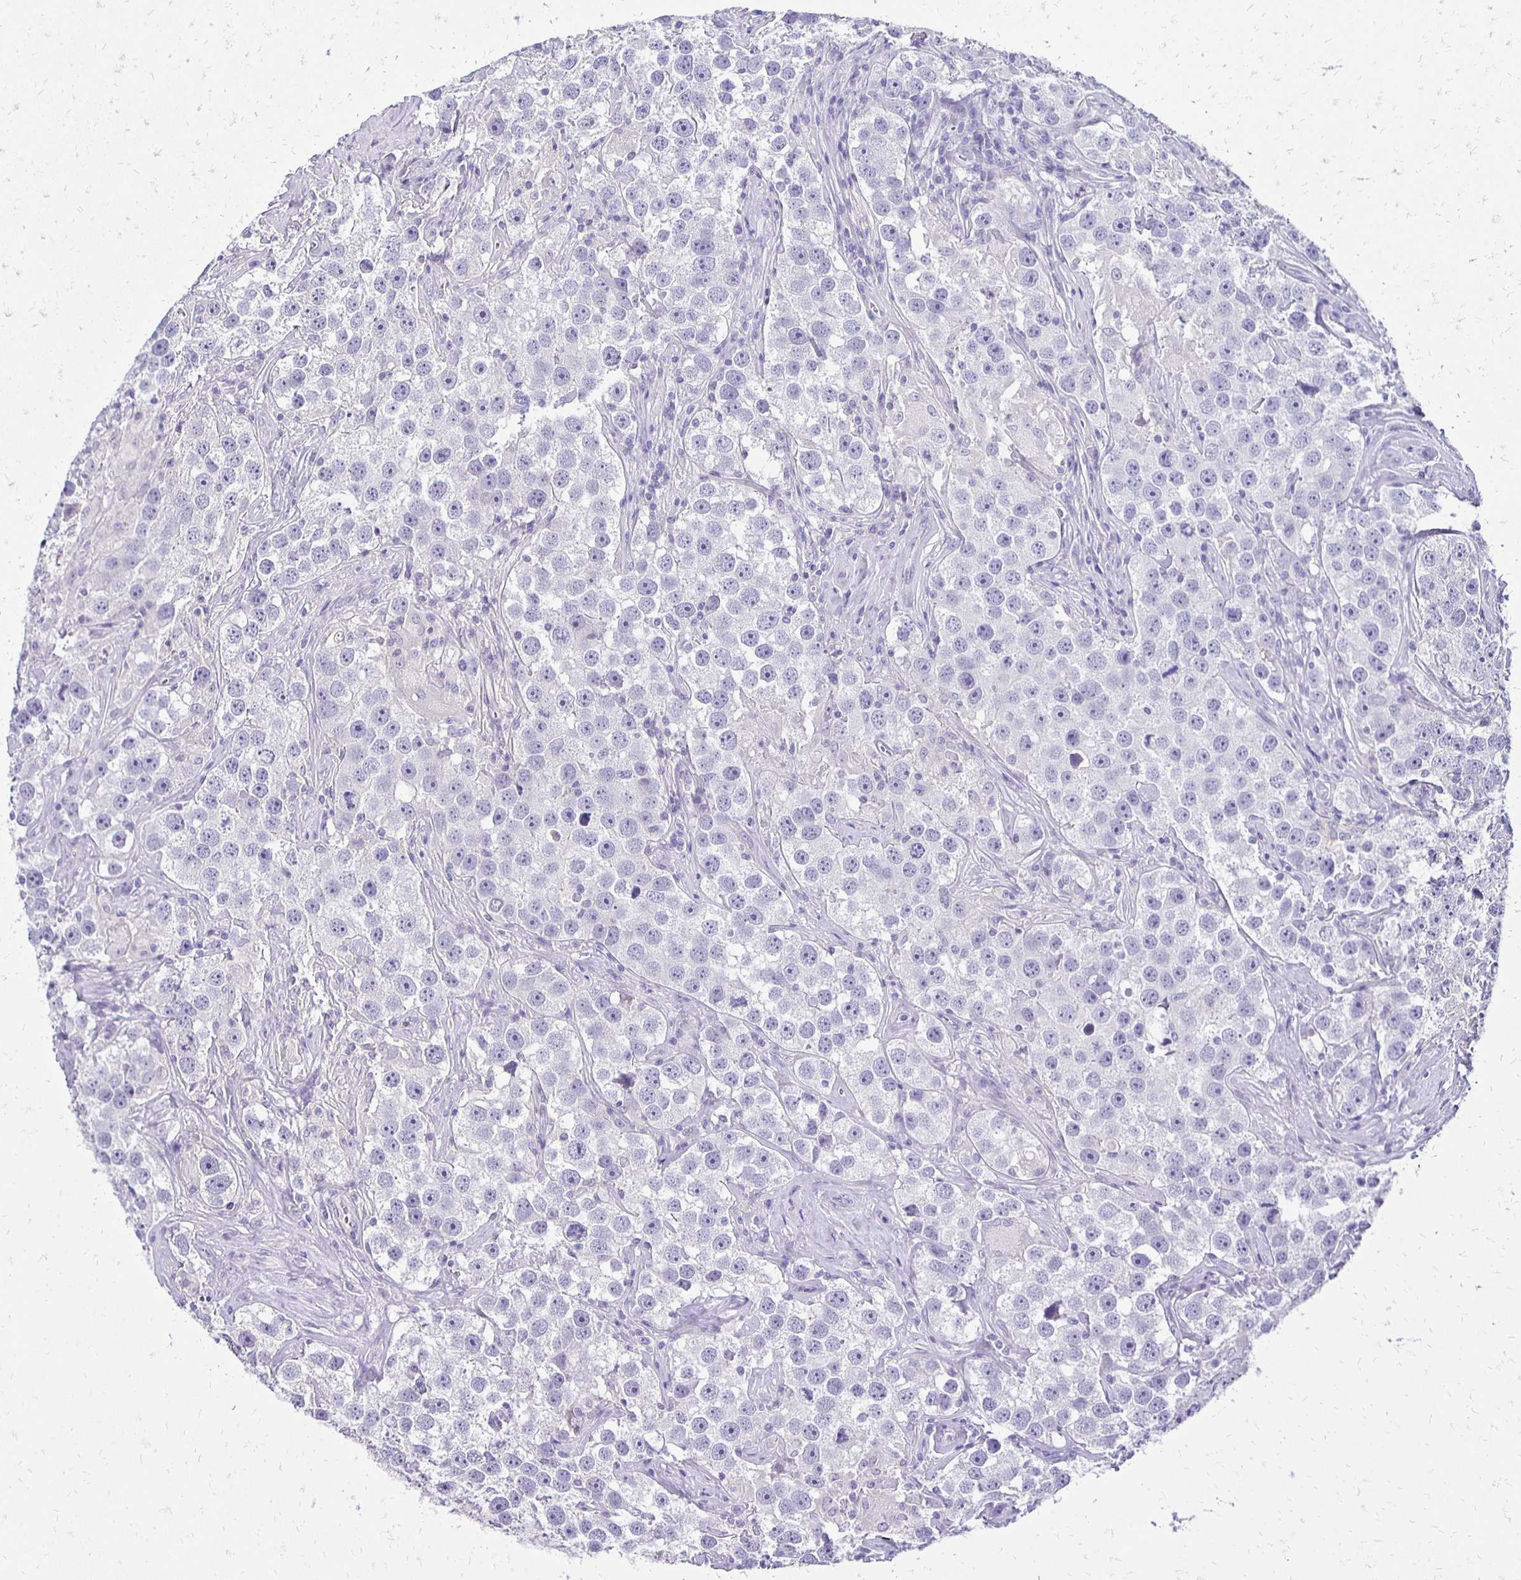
{"staining": {"intensity": "negative", "quantity": "none", "location": "none"}, "tissue": "testis cancer", "cell_type": "Tumor cells", "image_type": "cancer", "snomed": [{"axis": "morphology", "description": "Seminoma, NOS"}, {"axis": "topography", "description": "Testis"}], "caption": "A high-resolution histopathology image shows IHC staining of seminoma (testis), which displays no significant positivity in tumor cells.", "gene": "ANKRD45", "patient": {"sex": "male", "age": 49}}